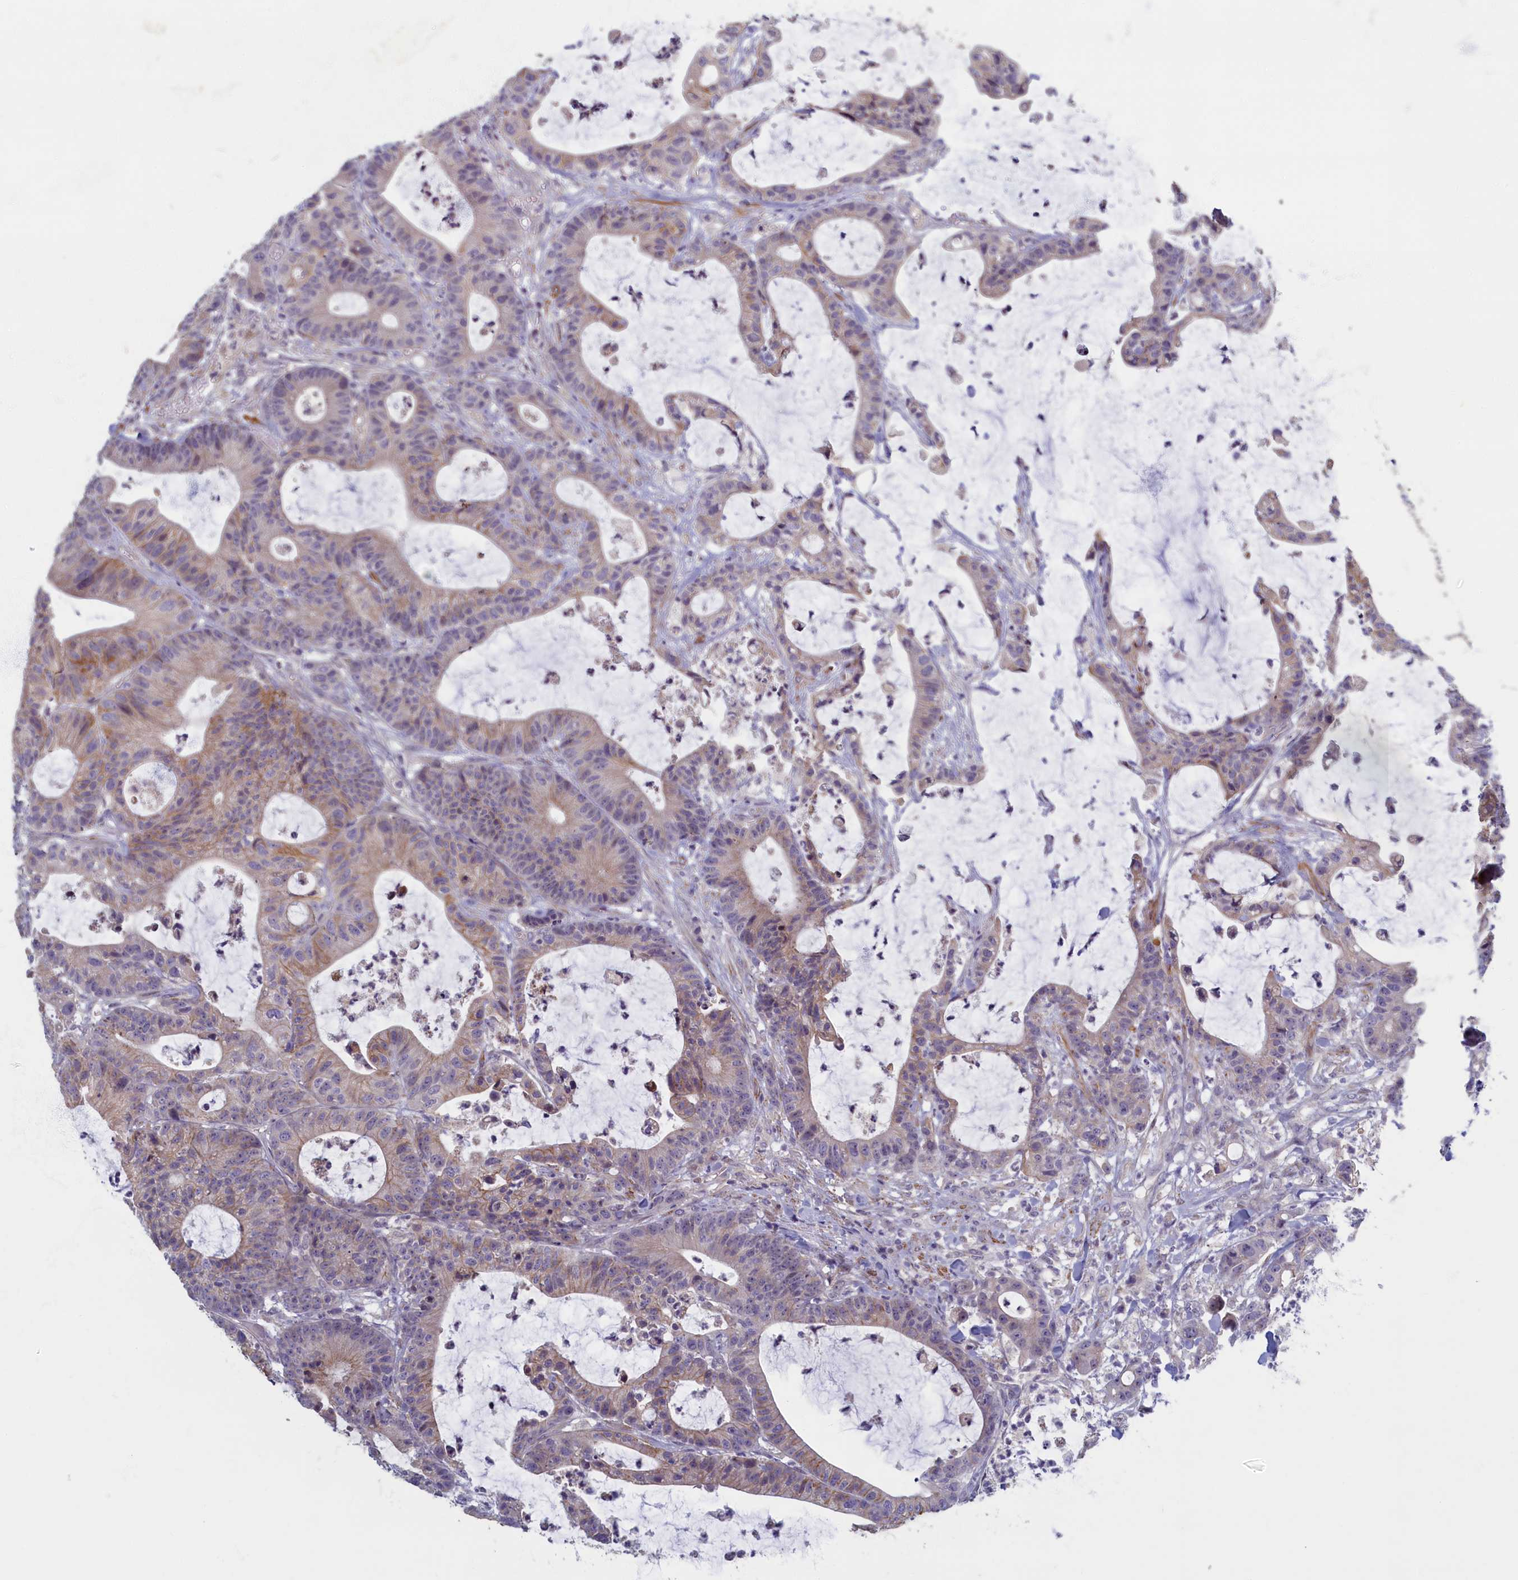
{"staining": {"intensity": "weak", "quantity": "<25%", "location": "cytoplasmic/membranous"}, "tissue": "colorectal cancer", "cell_type": "Tumor cells", "image_type": "cancer", "snomed": [{"axis": "morphology", "description": "Adenocarcinoma, NOS"}, {"axis": "topography", "description": "Colon"}], "caption": "Tumor cells show no significant protein expression in colorectal cancer (adenocarcinoma).", "gene": "TRPM4", "patient": {"sex": "female", "age": 84}}